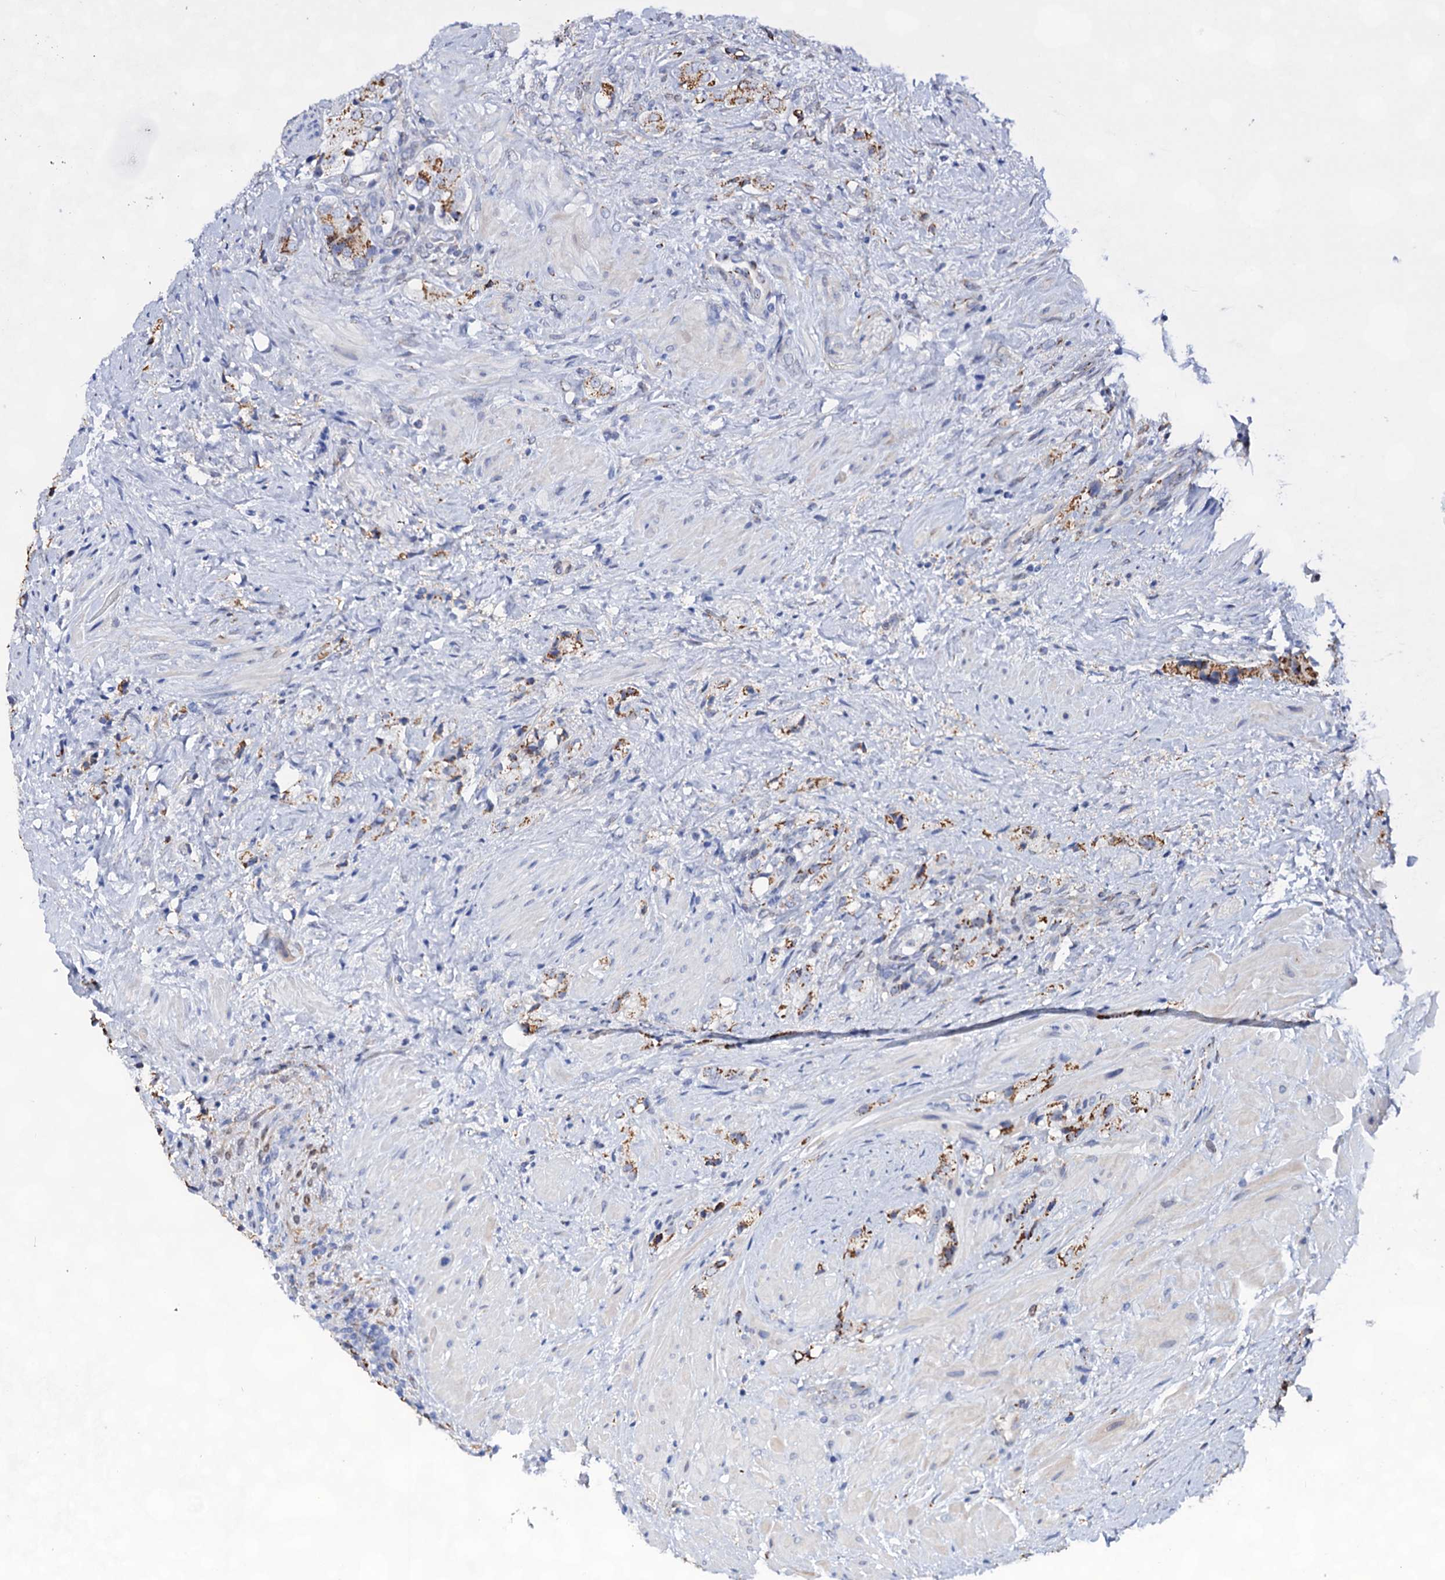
{"staining": {"intensity": "moderate", "quantity": "25%-75%", "location": "cytoplasmic/membranous"}, "tissue": "prostate cancer", "cell_type": "Tumor cells", "image_type": "cancer", "snomed": [{"axis": "morphology", "description": "Adenocarcinoma, High grade"}, {"axis": "topography", "description": "Prostate"}], "caption": "There is medium levels of moderate cytoplasmic/membranous expression in tumor cells of prostate cancer (adenocarcinoma (high-grade)), as demonstrated by immunohistochemical staining (brown color).", "gene": "C11orf96", "patient": {"sex": "male", "age": 65}}